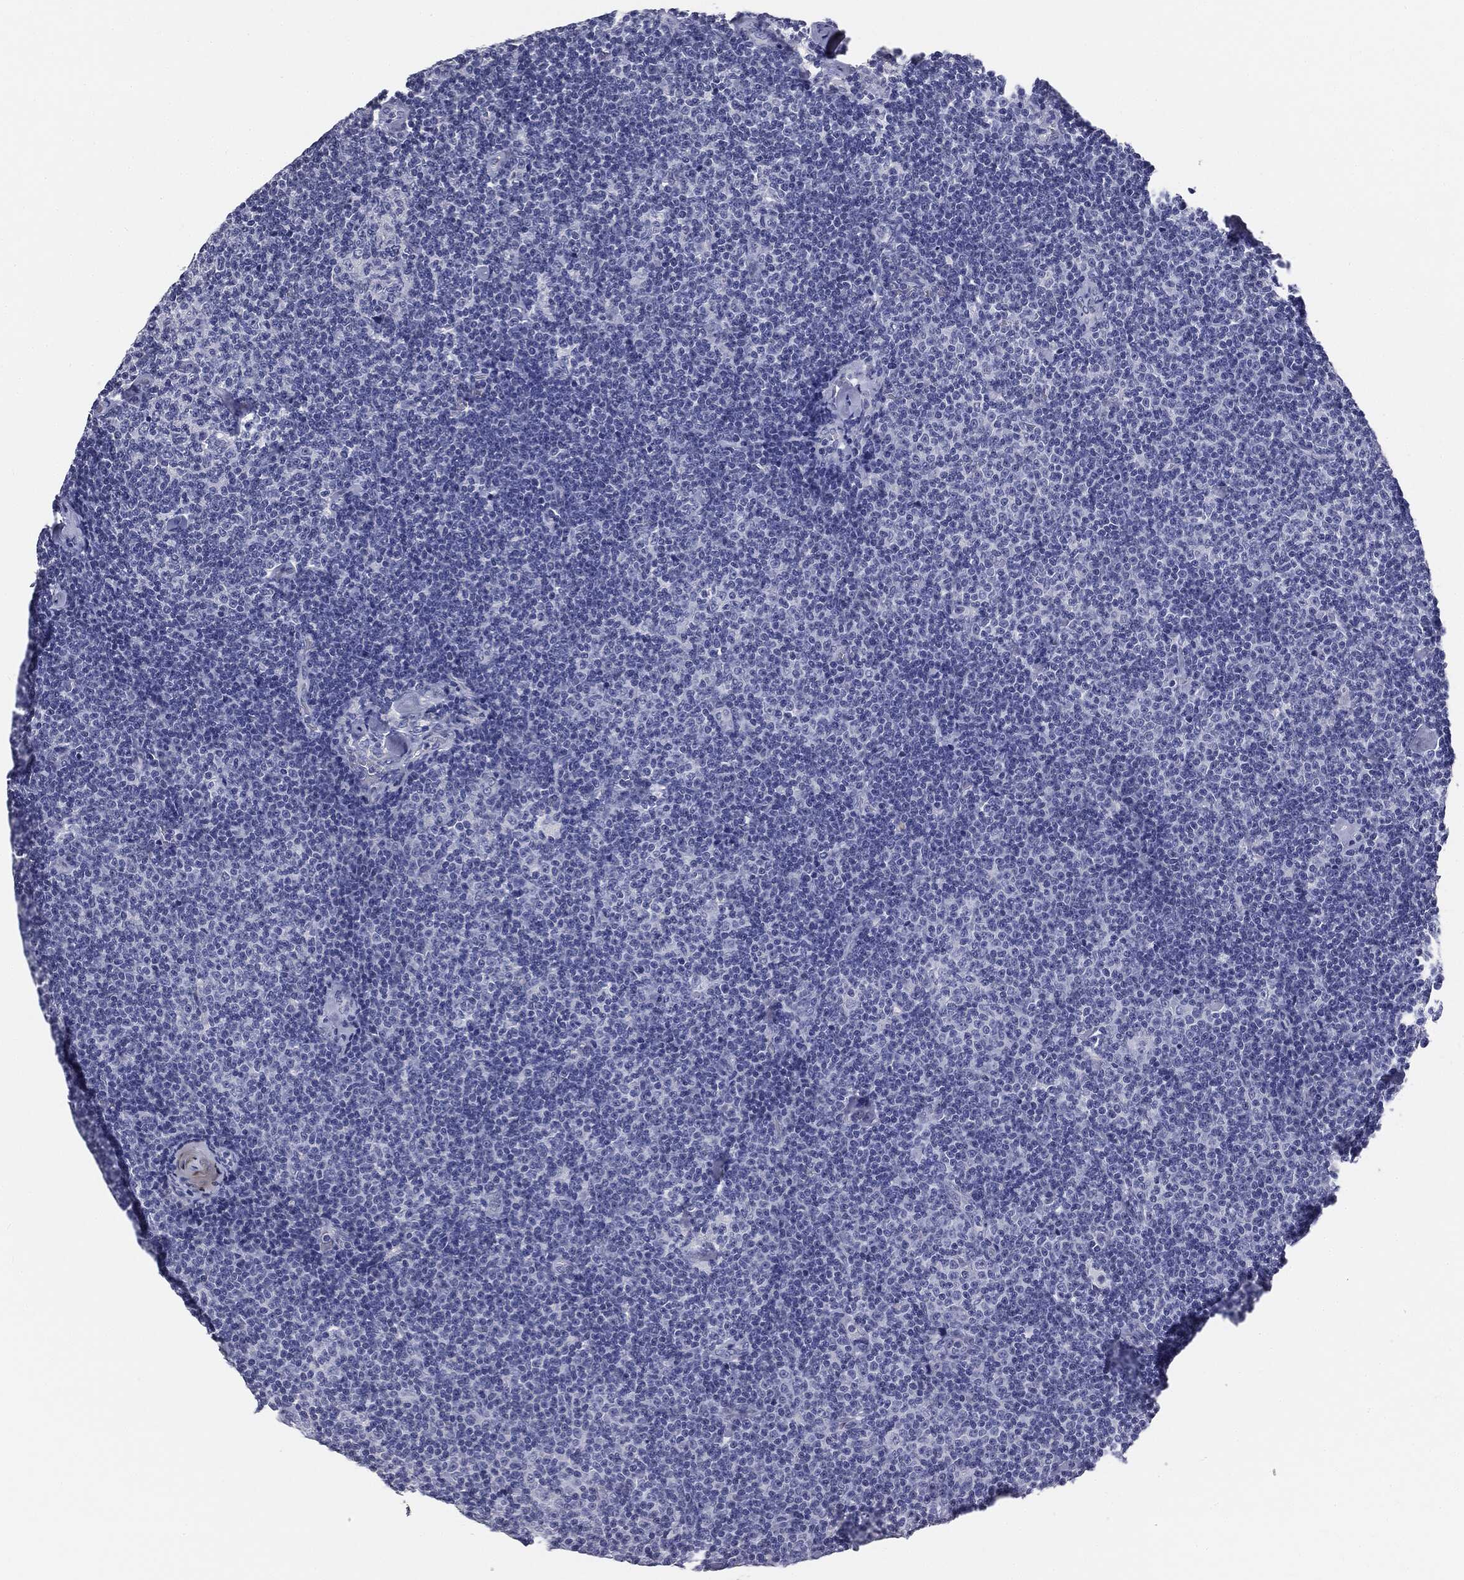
{"staining": {"intensity": "negative", "quantity": "none", "location": "none"}, "tissue": "lymphoma", "cell_type": "Tumor cells", "image_type": "cancer", "snomed": [{"axis": "morphology", "description": "Malignant lymphoma, non-Hodgkin's type, Low grade"}, {"axis": "topography", "description": "Lymph node"}], "caption": "The immunohistochemistry micrograph has no significant expression in tumor cells of lymphoma tissue.", "gene": "AFP", "patient": {"sex": "male", "age": 81}}